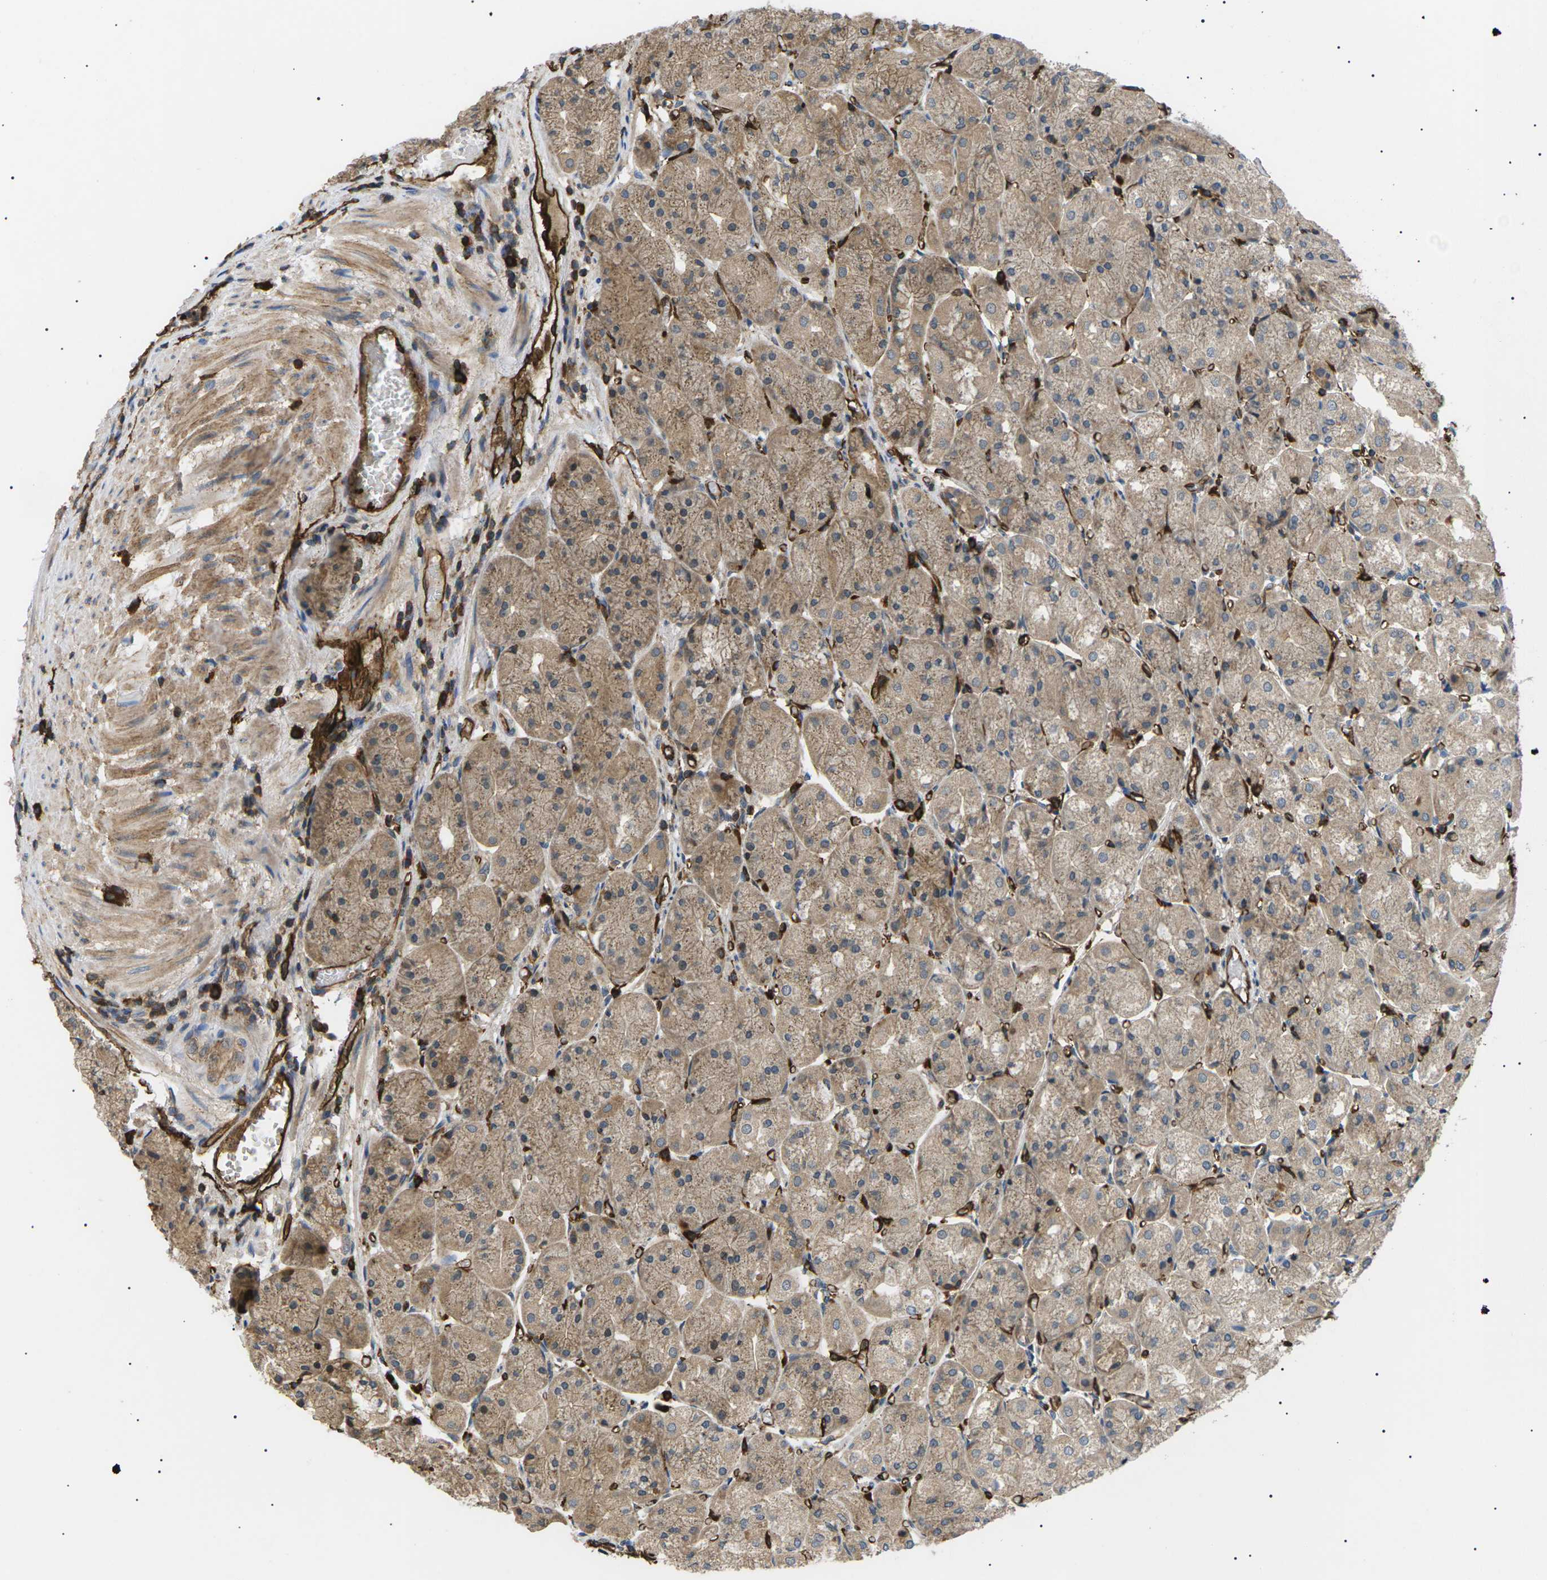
{"staining": {"intensity": "moderate", "quantity": ">75%", "location": "cytoplasmic/membranous"}, "tissue": "stomach", "cell_type": "Glandular cells", "image_type": "normal", "snomed": [{"axis": "morphology", "description": "Normal tissue, NOS"}, {"axis": "topography", "description": "Stomach, upper"}], "caption": "Protein analysis of normal stomach displays moderate cytoplasmic/membranous staining in about >75% of glandular cells. (DAB (3,3'-diaminobenzidine) IHC with brightfield microscopy, high magnification).", "gene": "TMTC4", "patient": {"sex": "male", "age": 72}}